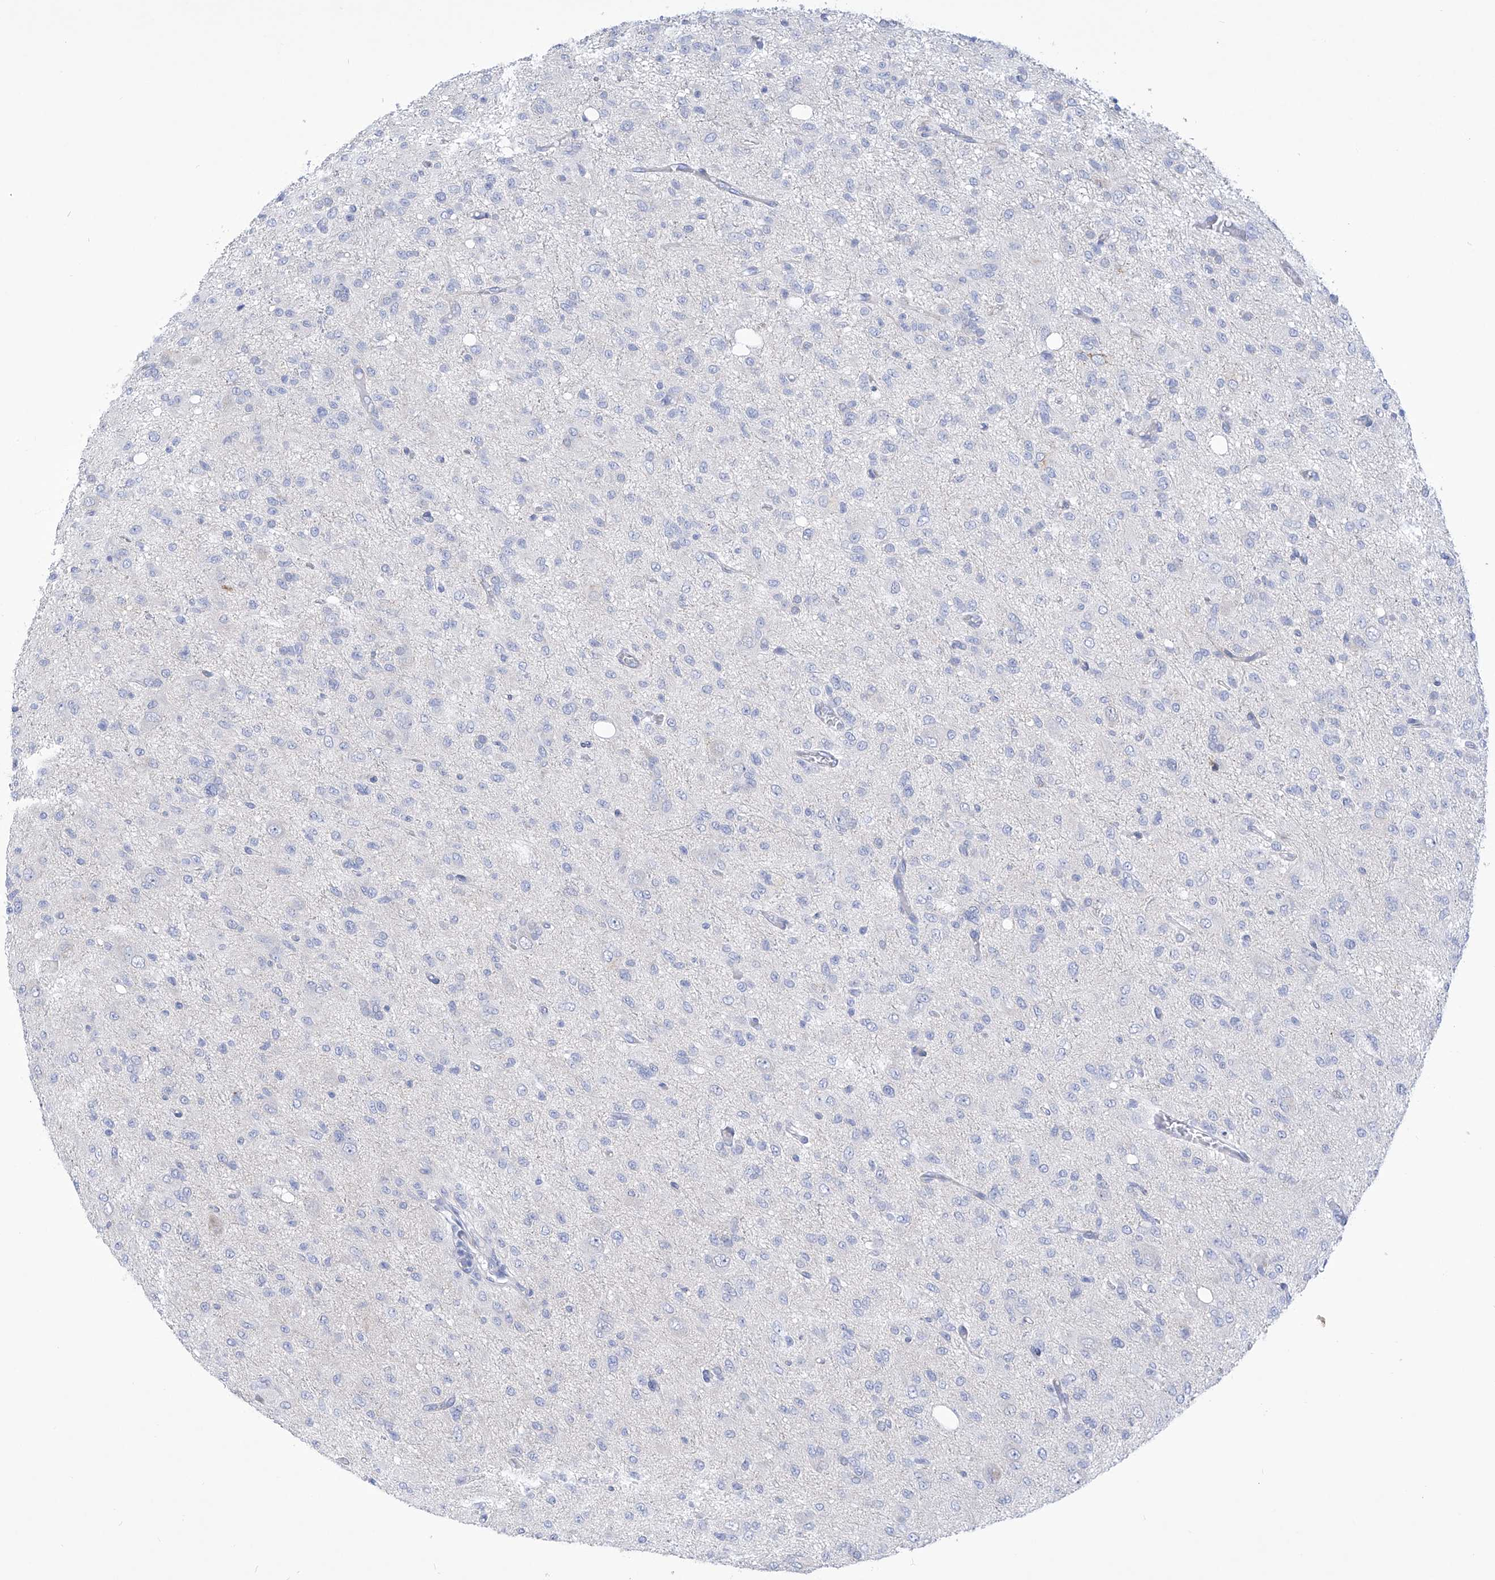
{"staining": {"intensity": "negative", "quantity": "none", "location": "none"}, "tissue": "glioma", "cell_type": "Tumor cells", "image_type": "cancer", "snomed": [{"axis": "morphology", "description": "Glioma, malignant, High grade"}, {"axis": "topography", "description": "Brain"}], "caption": "Immunohistochemistry photomicrograph of neoplastic tissue: human high-grade glioma (malignant) stained with DAB demonstrates no significant protein staining in tumor cells.", "gene": "C1orf87", "patient": {"sex": "female", "age": 59}}